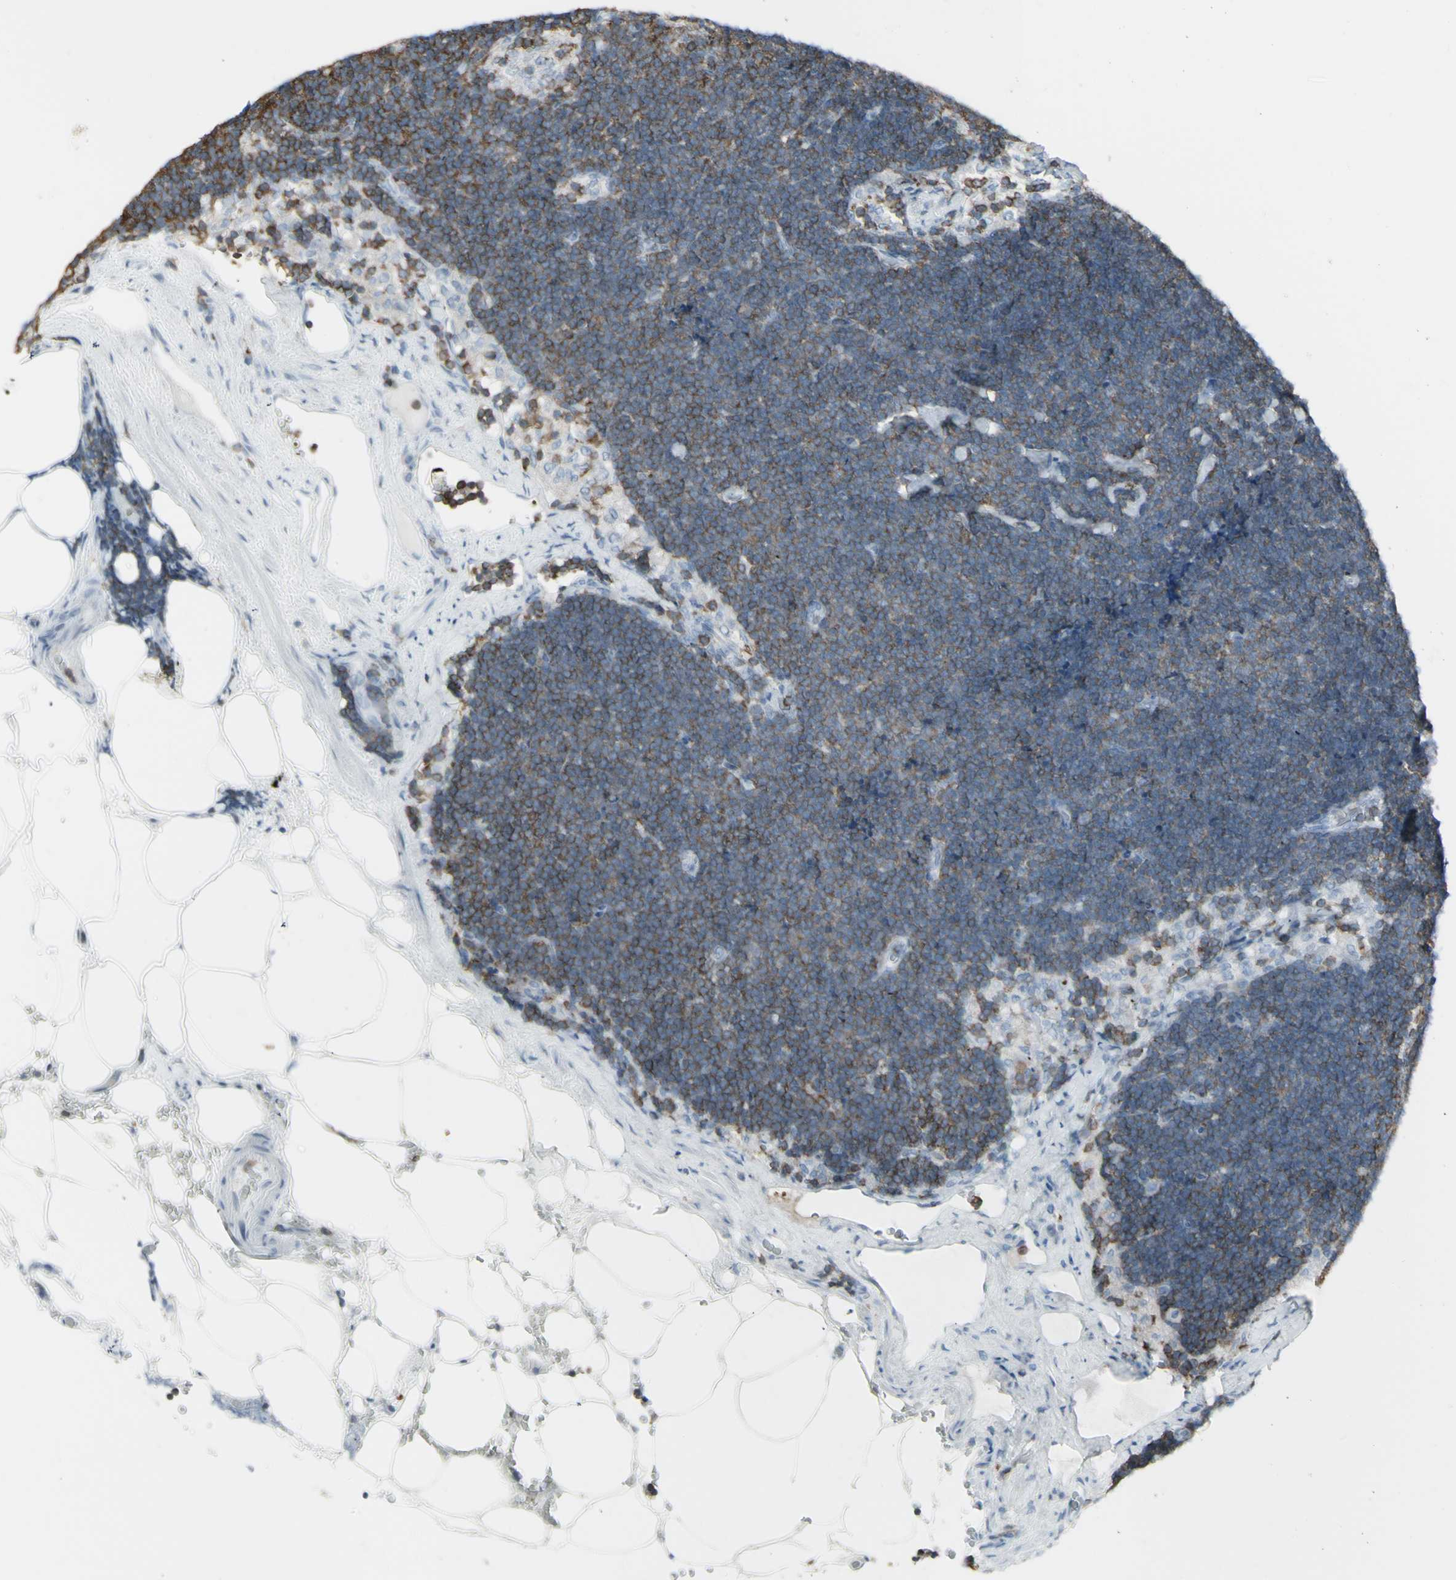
{"staining": {"intensity": "moderate", "quantity": ">75%", "location": "cytoplasmic/membranous"}, "tissue": "lymph node", "cell_type": "Germinal center cells", "image_type": "normal", "snomed": [{"axis": "morphology", "description": "Normal tissue, NOS"}, {"axis": "topography", "description": "Lymph node"}], "caption": "Immunohistochemical staining of unremarkable lymph node reveals medium levels of moderate cytoplasmic/membranous expression in about >75% of germinal center cells.", "gene": "NRG1", "patient": {"sex": "male", "age": 63}}